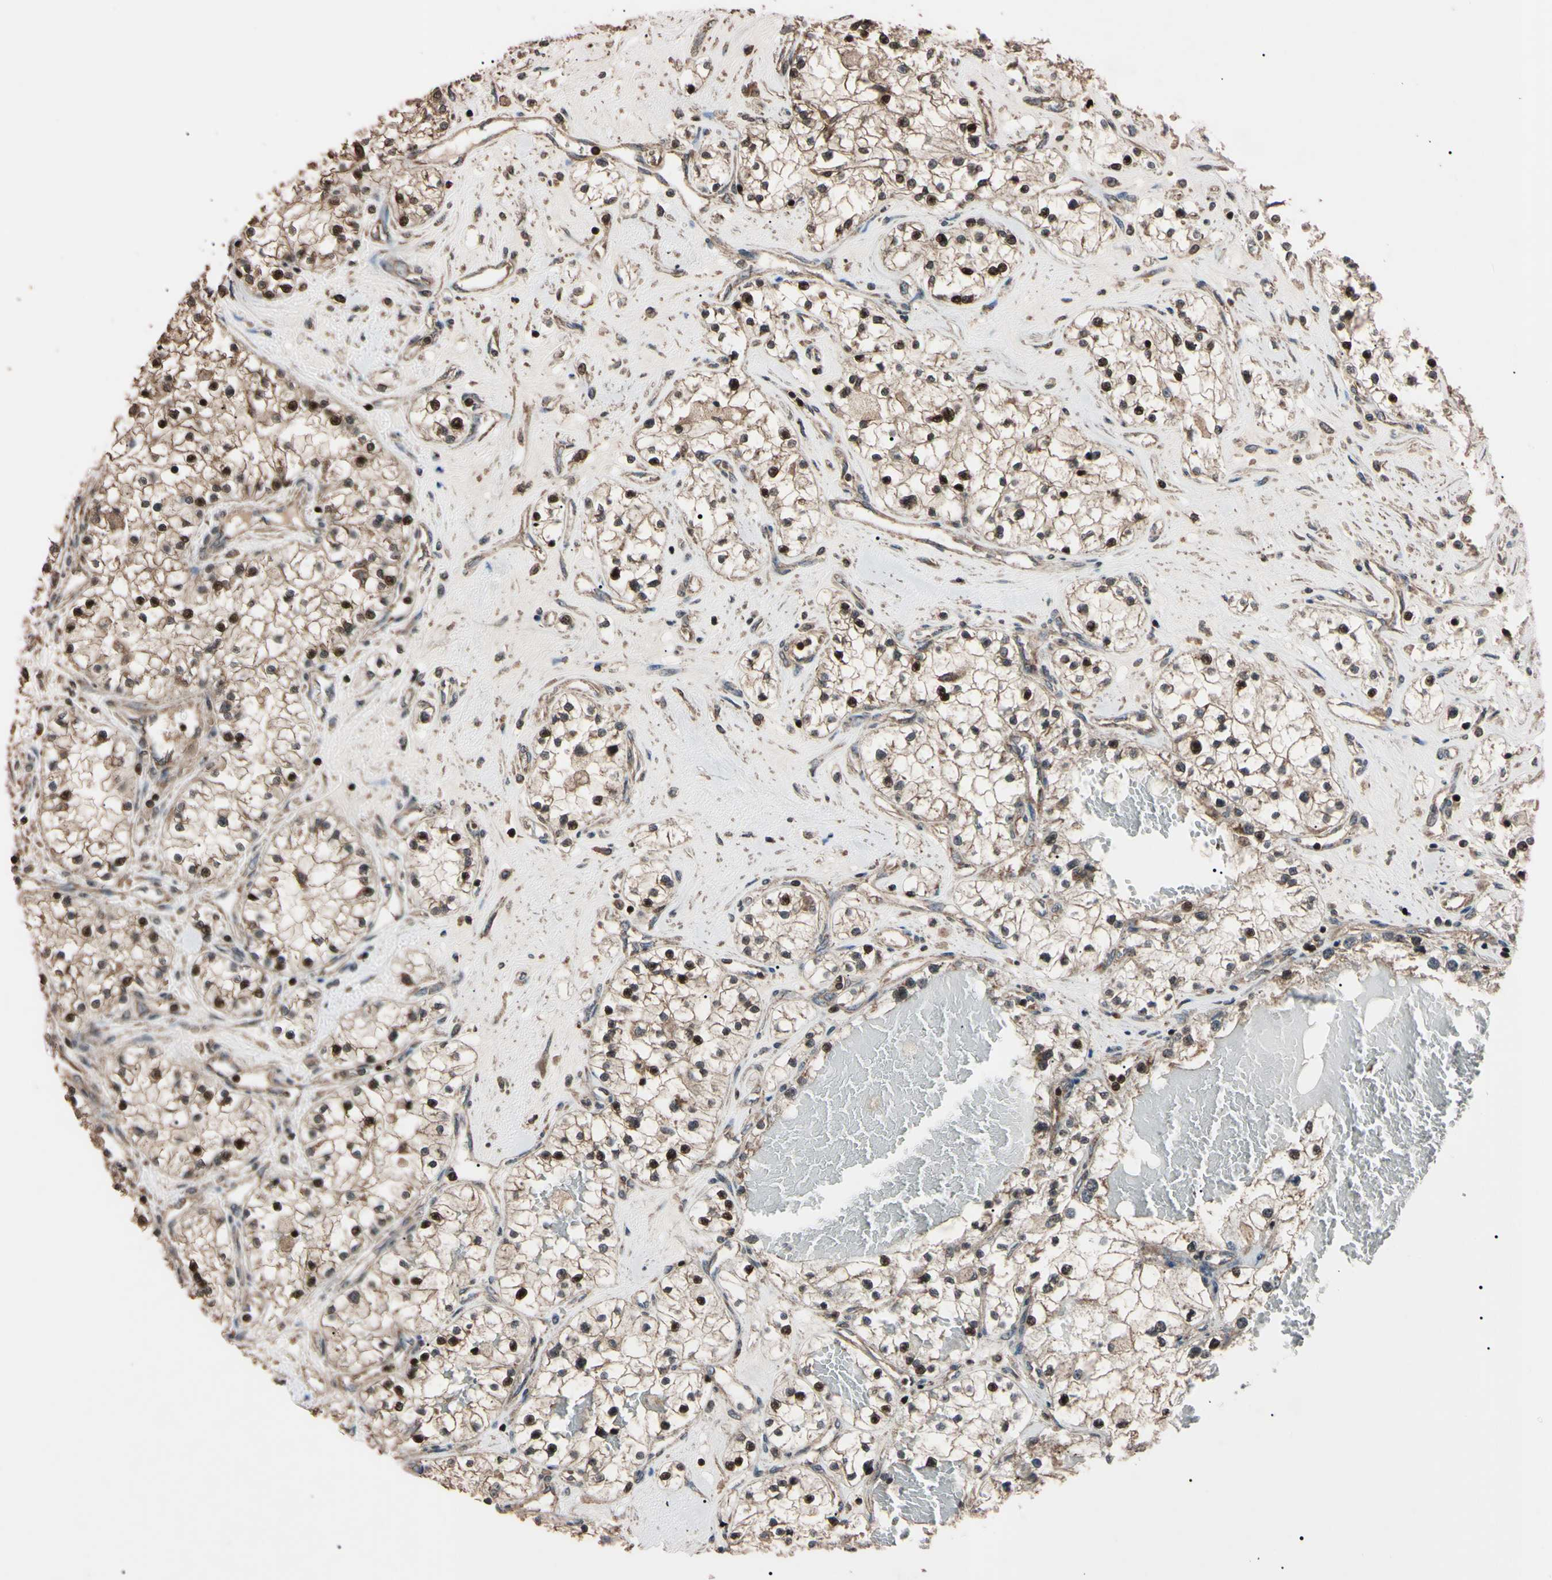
{"staining": {"intensity": "moderate", "quantity": ">75%", "location": "nuclear"}, "tissue": "renal cancer", "cell_type": "Tumor cells", "image_type": "cancer", "snomed": [{"axis": "morphology", "description": "Adenocarcinoma, NOS"}, {"axis": "topography", "description": "Kidney"}], "caption": "There is medium levels of moderate nuclear expression in tumor cells of renal cancer, as demonstrated by immunohistochemical staining (brown color).", "gene": "TNFRSF1A", "patient": {"sex": "male", "age": 68}}